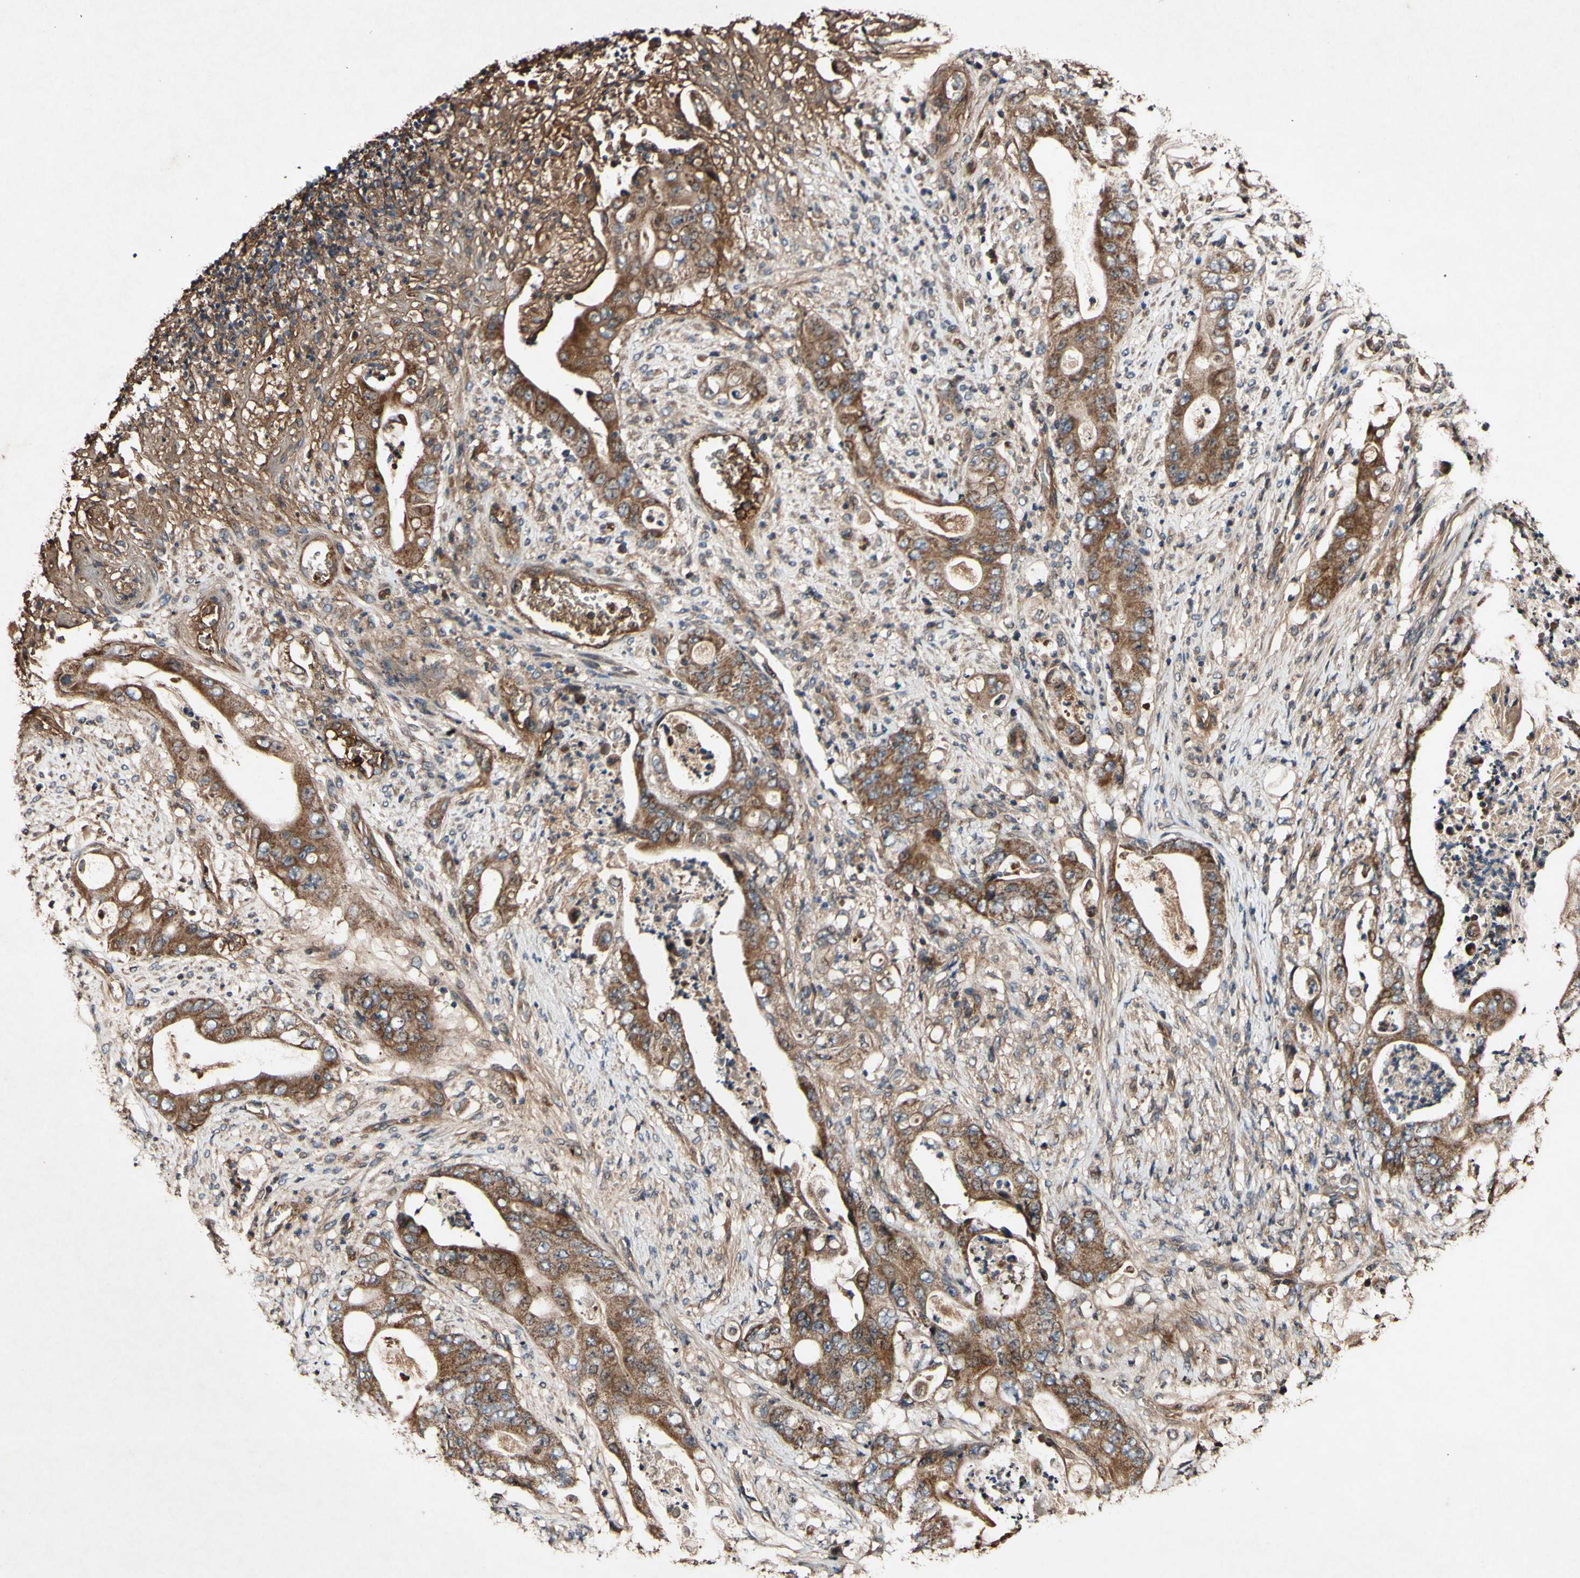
{"staining": {"intensity": "strong", "quantity": ">75%", "location": "cytoplasmic/membranous"}, "tissue": "stomach cancer", "cell_type": "Tumor cells", "image_type": "cancer", "snomed": [{"axis": "morphology", "description": "Adenocarcinoma, NOS"}, {"axis": "topography", "description": "Stomach"}], "caption": "IHC (DAB) staining of human adenocarcinoma (stomach) displays strong cytoplasmic/membranous protein positivity in about >75% of tumor cells.", "gene": "PLAT", "patient": {"sex": "female", "age": 73}}